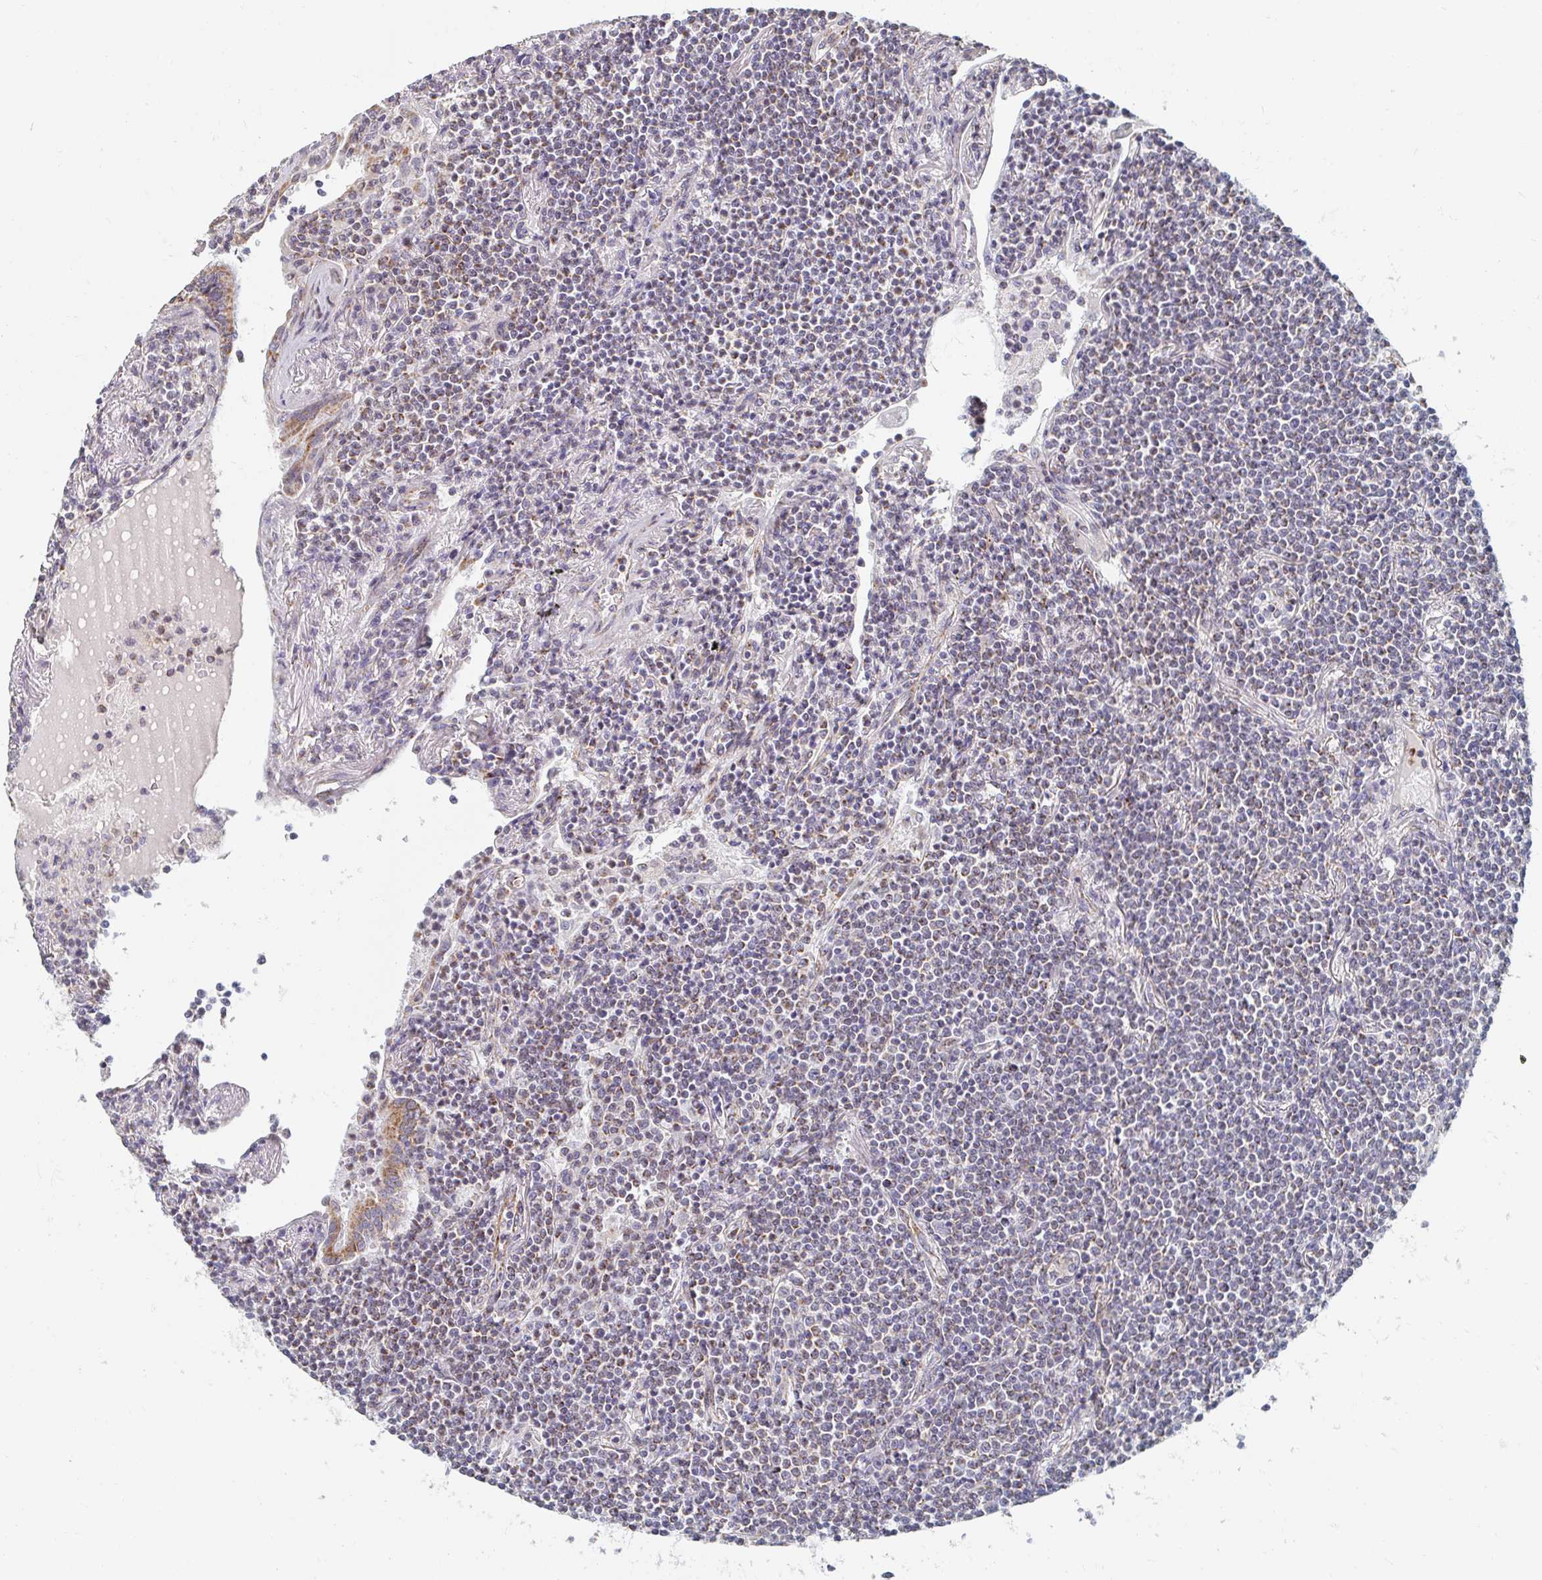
{"staining": {"intensity": "negative", "quantity": "none", "location": "none"}, "tissue": "lymphoma", "cell_type": "Tumor cells", "image_type": "cancer", "snomed": [{"axis": "morphology", "description": "Malignant lymphoma, non-Hodgkin's type, Low grade"}, {"axis": "topography", "description": "Lung"}], "caption": "Low-grade malignant lymphoma, non-Hodgkin's type was stained to show a protein in brown. There is no significant positivity in tumor cells.", "gene": "MAVS", "patient": {"sex": "female", "age": 71}}